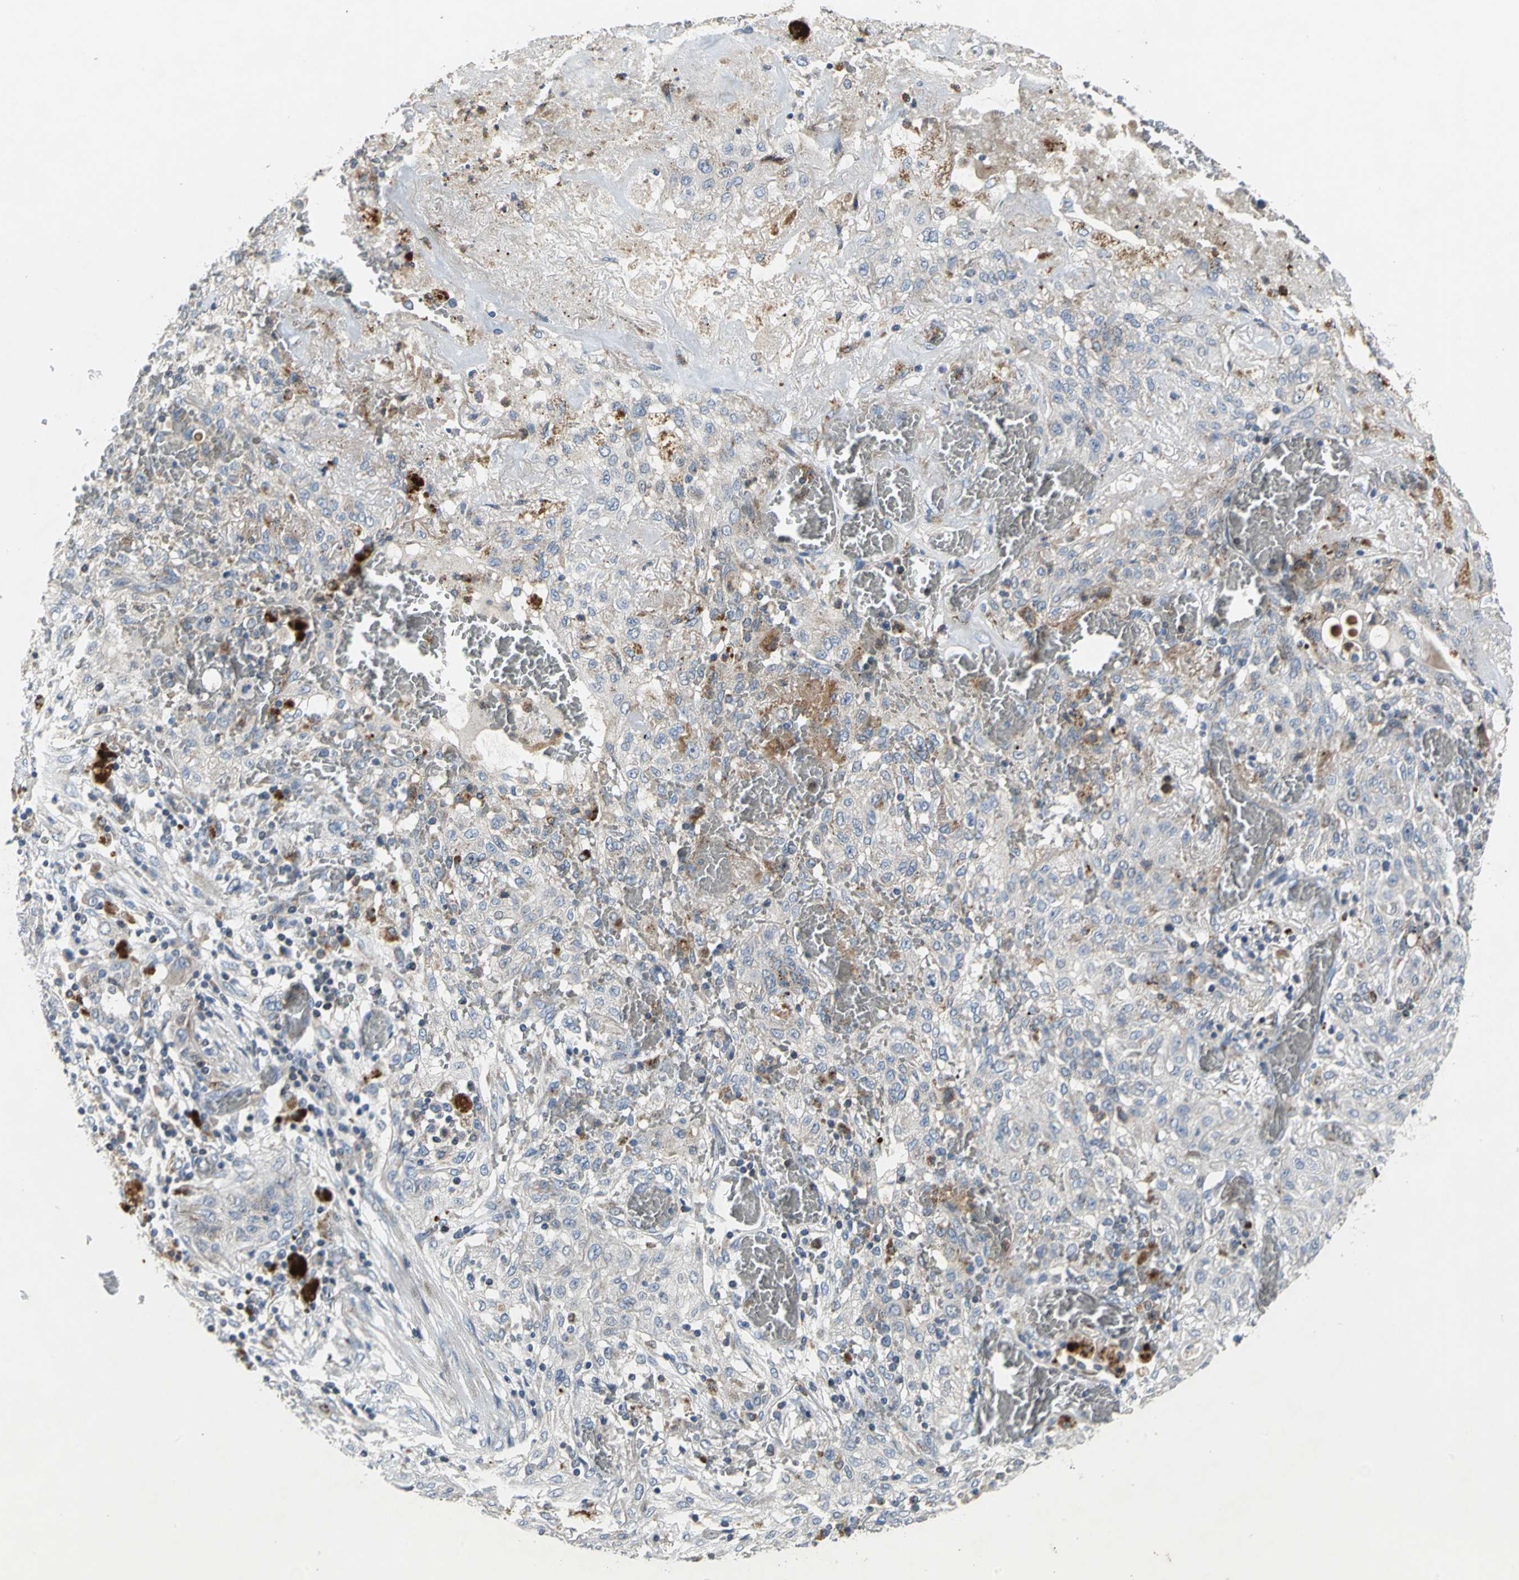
{"staining": {"intensity": "moderate", "quantity": "<25%", "location": "cytoplasmic/membranous"}, "tissue": "lung cancer", "cell_type": "Tumor cells", "image_type": "cancer", "snomed": [{"axis": "morphology", "description": "Squamous cell carcinoma, NOS"}, {"axis": "topography", "description": "Lung"}], "caption": "Protein analysis of lung cancer tissue exhibits moderate cytoplasmic/membranous staining in approximately <25% of tumor cells.", "gene": "SPPL2B", "patient": {"sex": "female", "age": 47}}